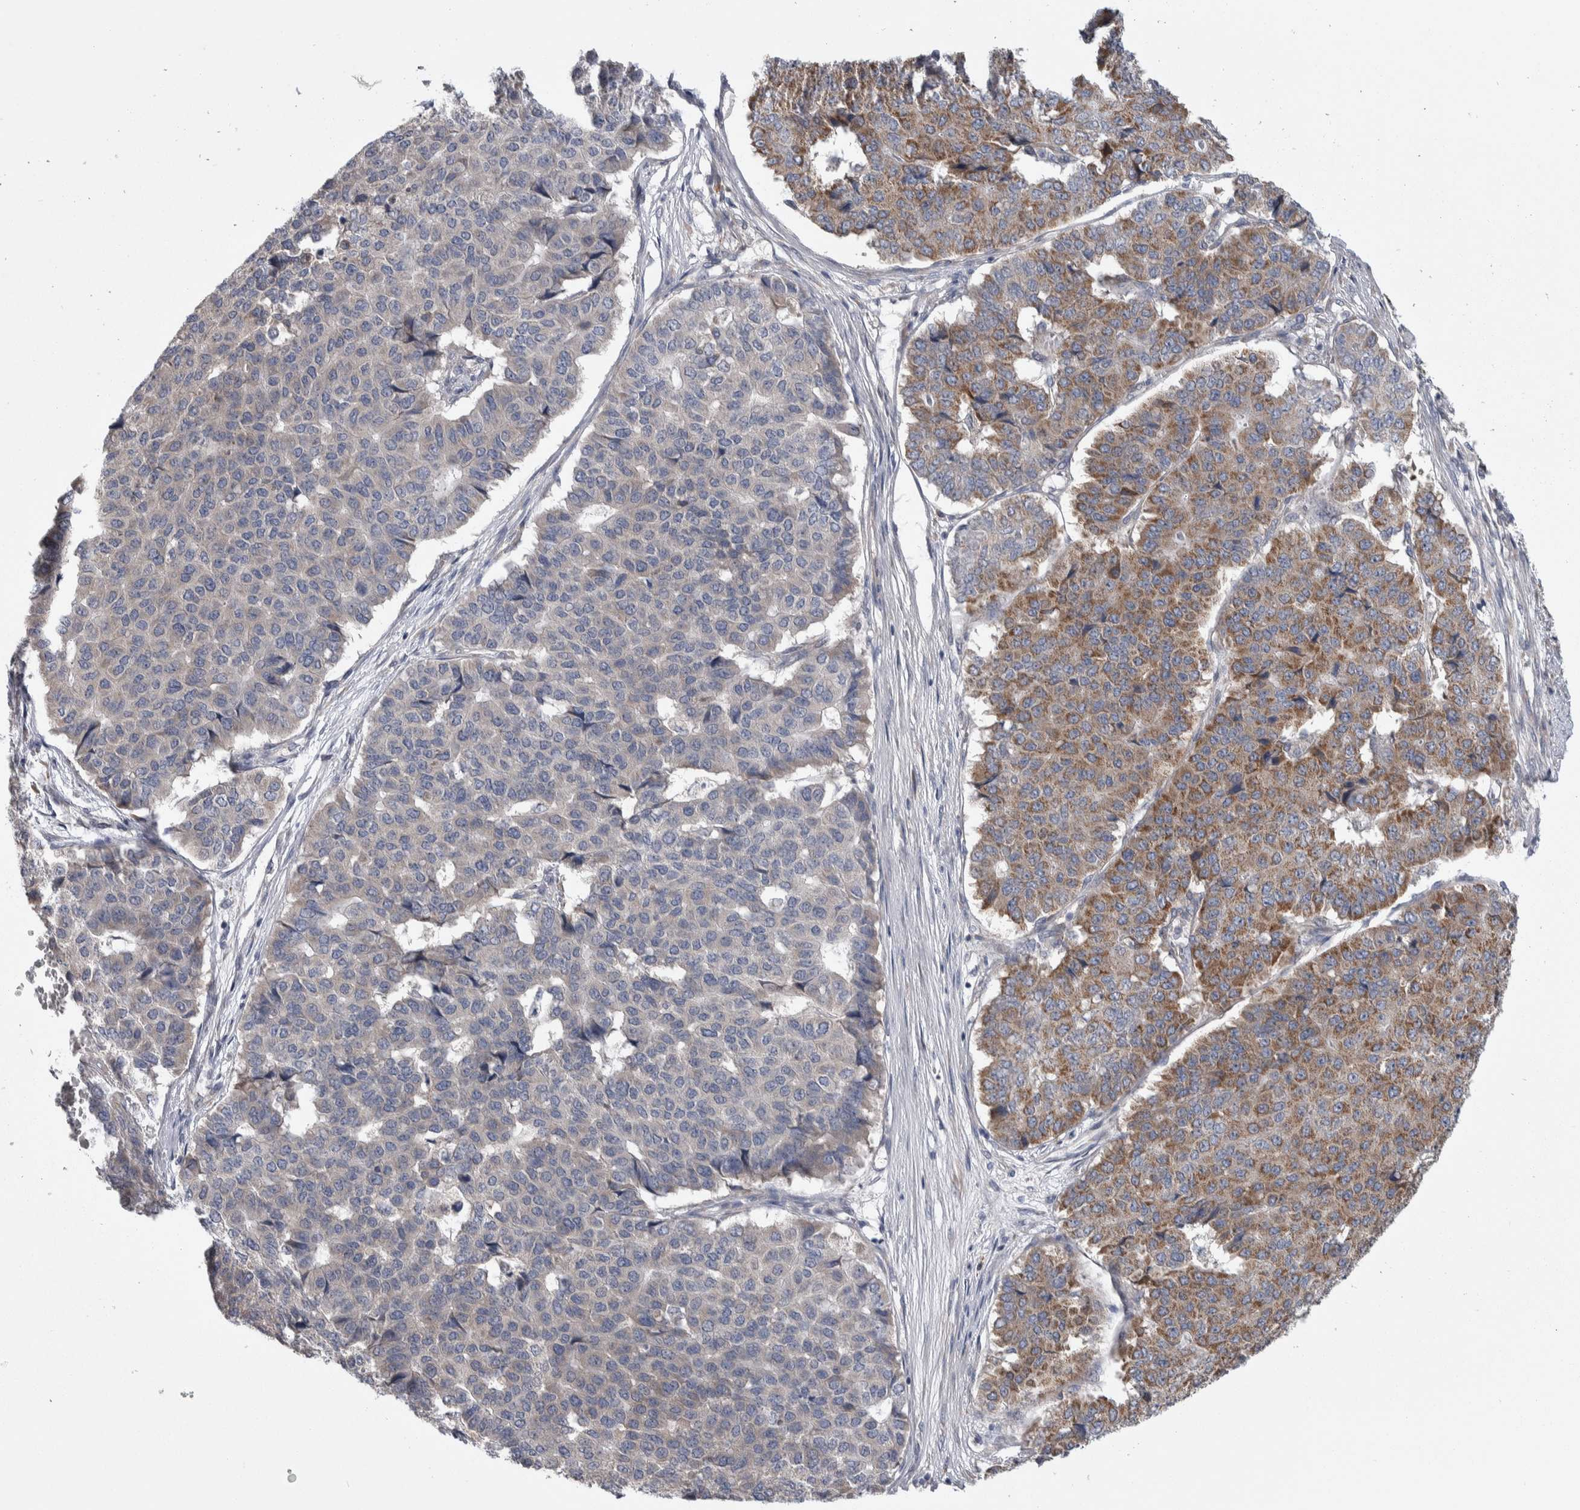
{"staining": {"intensity": "moderate", "quantity": "25%-75%", "location": "cytoplasmic/membranous"}, "tissue": "pancreatic cancer", "cell_type": "Tumor cells", "image_type": "cancer", "snomed": [{"axis": "morphology", "description": "Adenocarcinoma, NOS"}, {"axis": "topography", "description": "Pancreas"}], "caption": "Immunohistochemical staining of human pancreatic adenocarcinoma reveals medium levels of moderate cytoplasmic/membranous protein staining in about 25%-75% of tumor cells. (IHC, brightfield microscopy, high magnification).", "gene": "IBTK", "patient": {"sex": "male", "age": 50}}